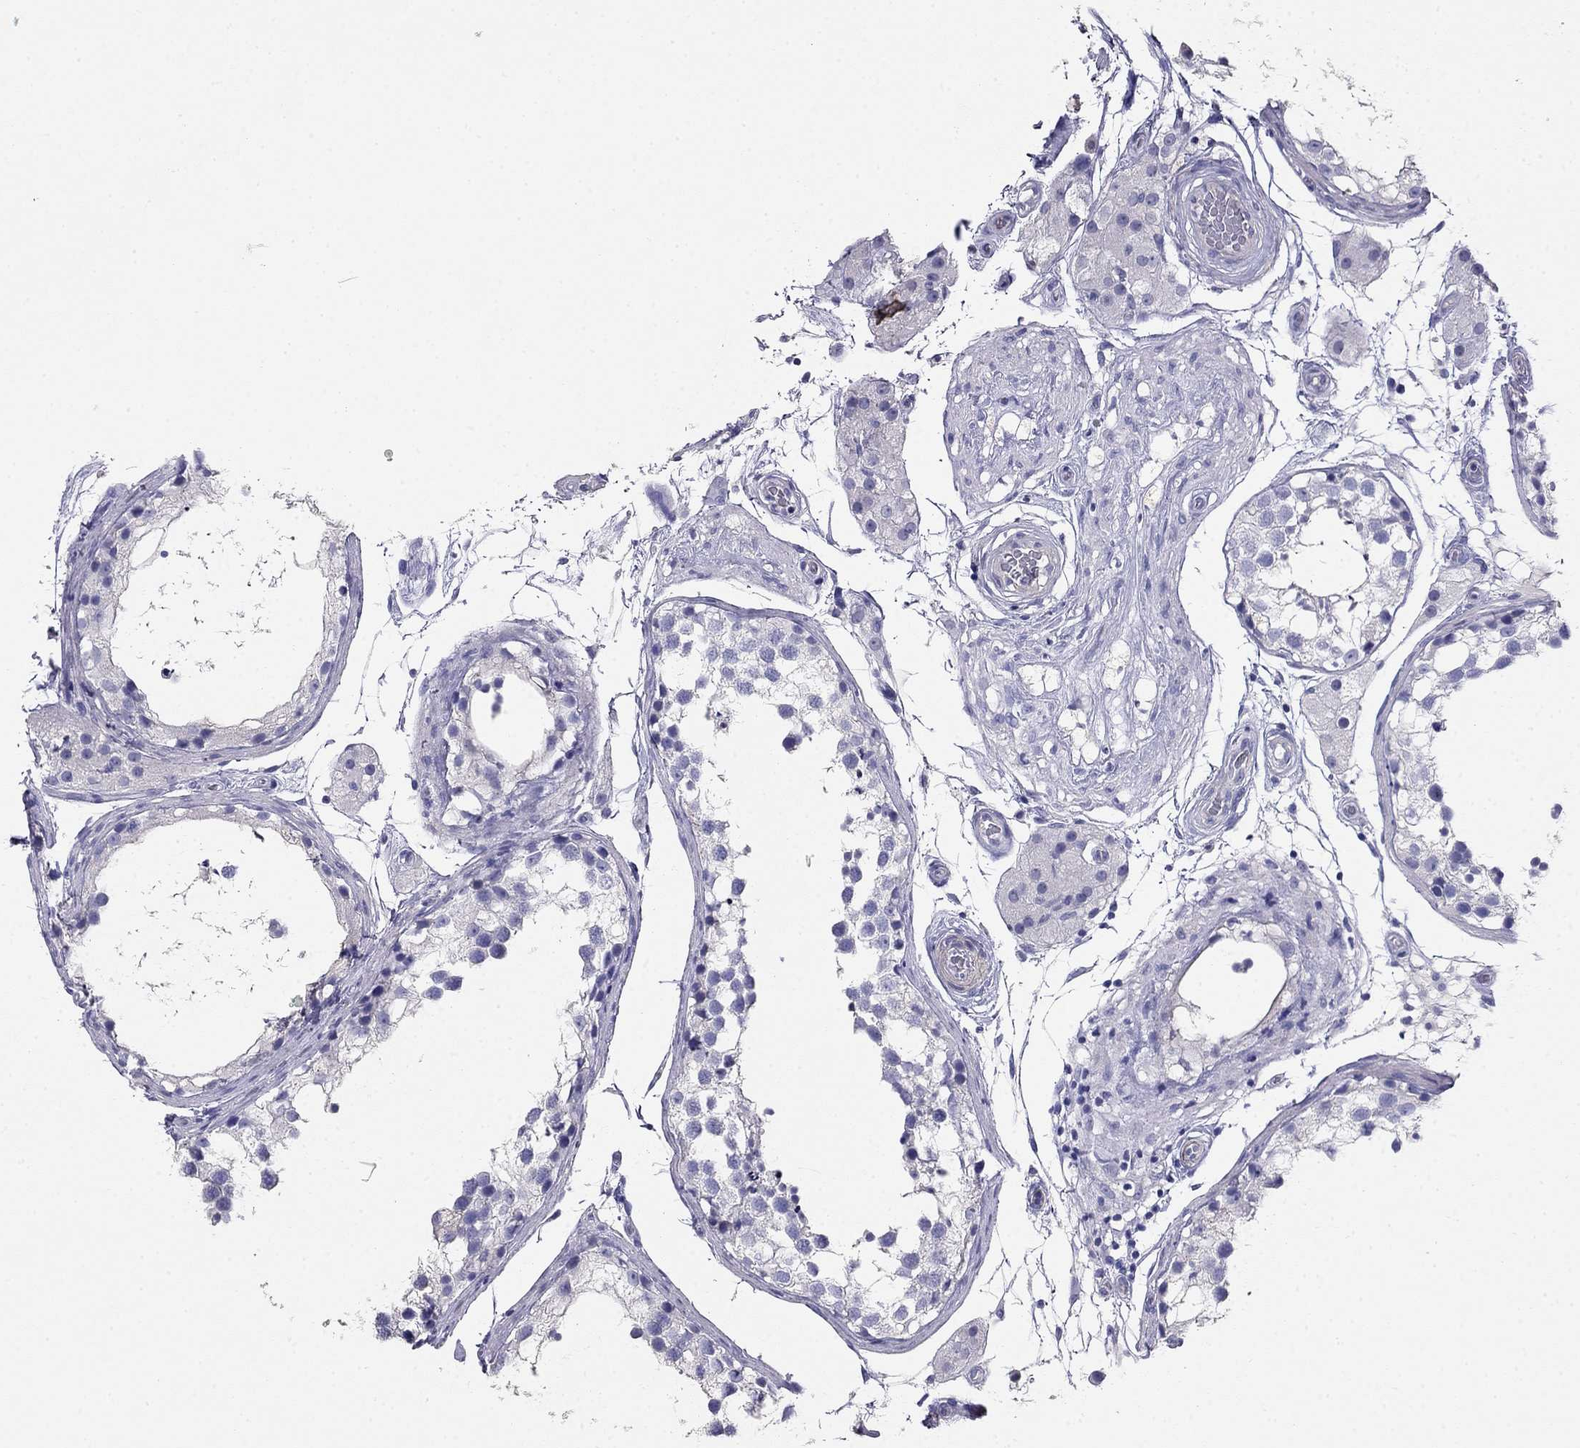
{"staining": {"intensity": "negative", "quantity": "none", "location": "none"}, "tissue": "testis", "cell_type": "Cells in seminiferous ducts", "image_type": "normal", "snomed": [{"axis": "morphology", "description": "Normal tissue, NOS"}, {"axis": "morphology", "description": "Seminoma, NOS"}, {"axis": "topography", "description": "Testis"}], "caption": "DAB immunohistochemical staining of benign human testis demonstrates no significant staining in cells in seminiferous ducts. Brightfield microscopy of immunohistochemistry stained with DAB (brown) and hematoxylin (blue), captured at high magnification.", "gene": "LY6H", "patient": {"sex": "male", "age": 65}}